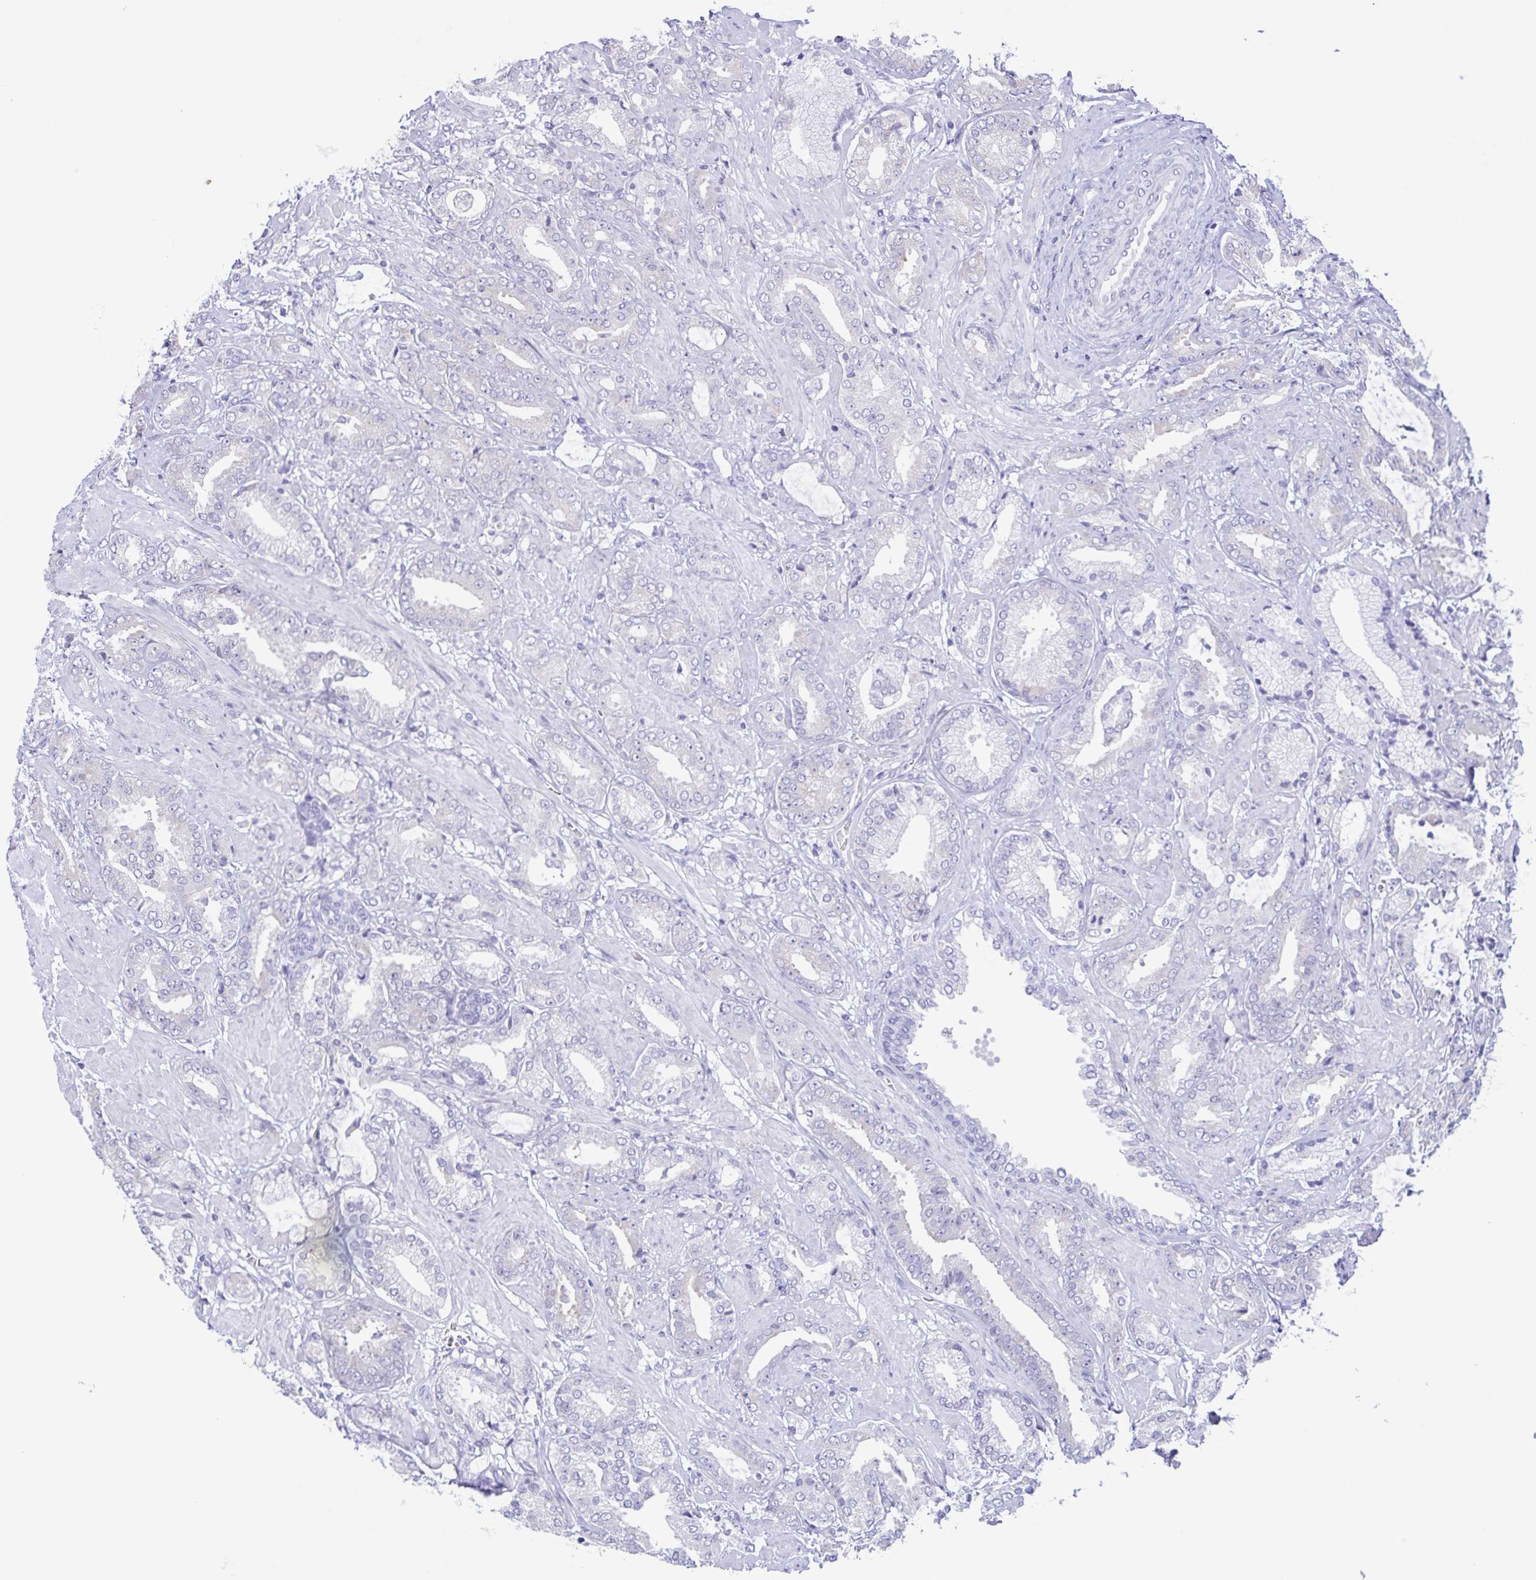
{"staining": {"intensity": "negative", "quantity": "none", "location": "none"}, "tissue": "prostate cancer", "cell_type": "Tumor cells", "image_type": "cancer", "snomed": [{"axis": "morphology", "description": "Adenocarcinoma, High grade"}, {"axis": "topography", "description": "Prostate"}], "caption": "DAB (3,3'-diaminobenzidine) immunohistochemical staining of prostate cancer (adenocarcinoma (high-grade)) demonstrates no significant positivity in tumor cells.", "gene": "TNNI3", "patient": {"sex": "male", "age": 56}}